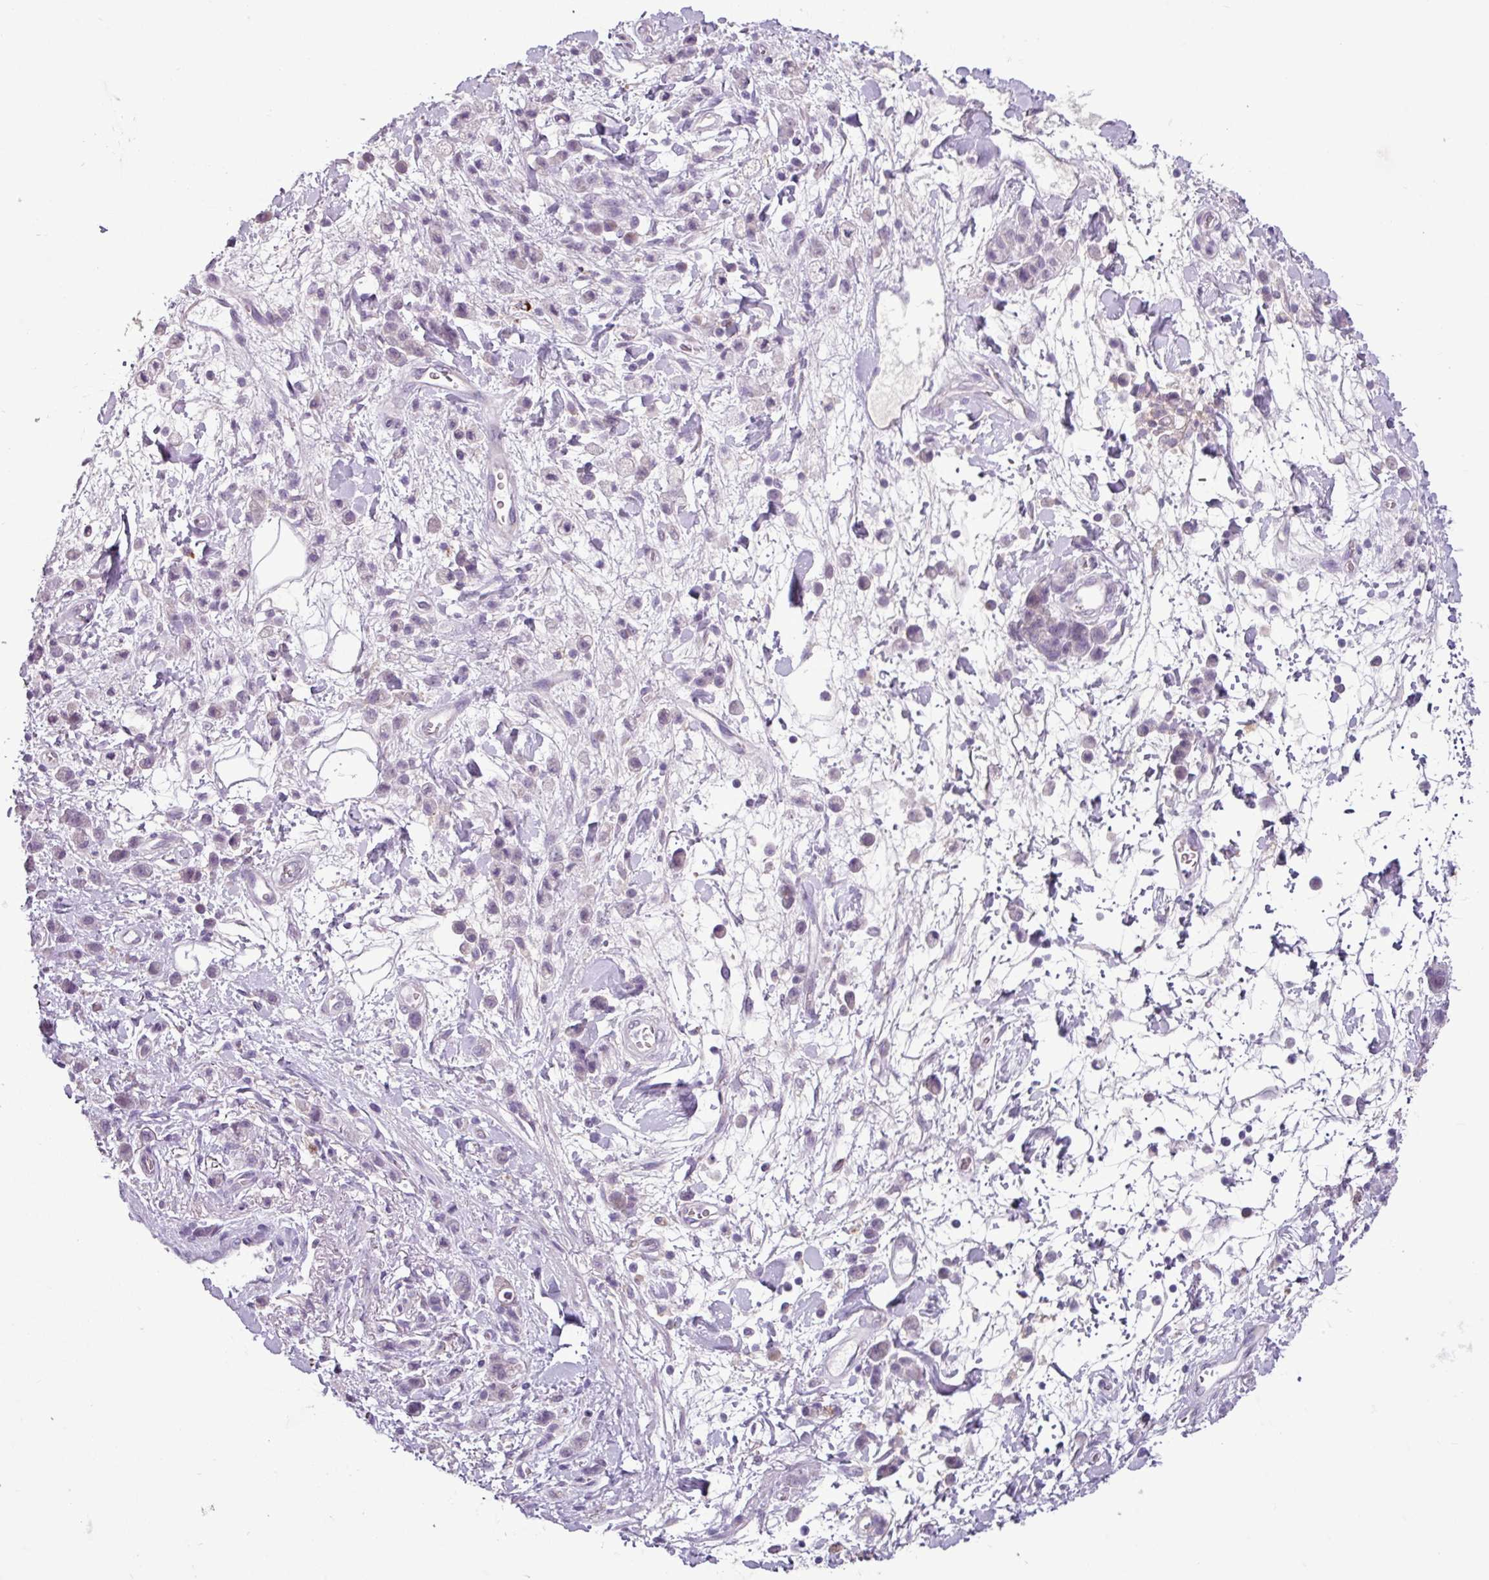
{"staining": {"intensity": "negative", "quantity": "none", "location": "none"}, "tissue": "stomach cancer", "cell_type": "Tumor cells", "image_type": "cancer", "snomed": [{"axis": "morphology", "description": "Adenocarcinoma, NOS"}, {"axis": "topography", "description": "Stomach"}], "caption": "Tumor cells are negative for brown protein staining in stomach cancer.", "gene": "C9orf24", "patient": {"sex": "male", "age": 77}}